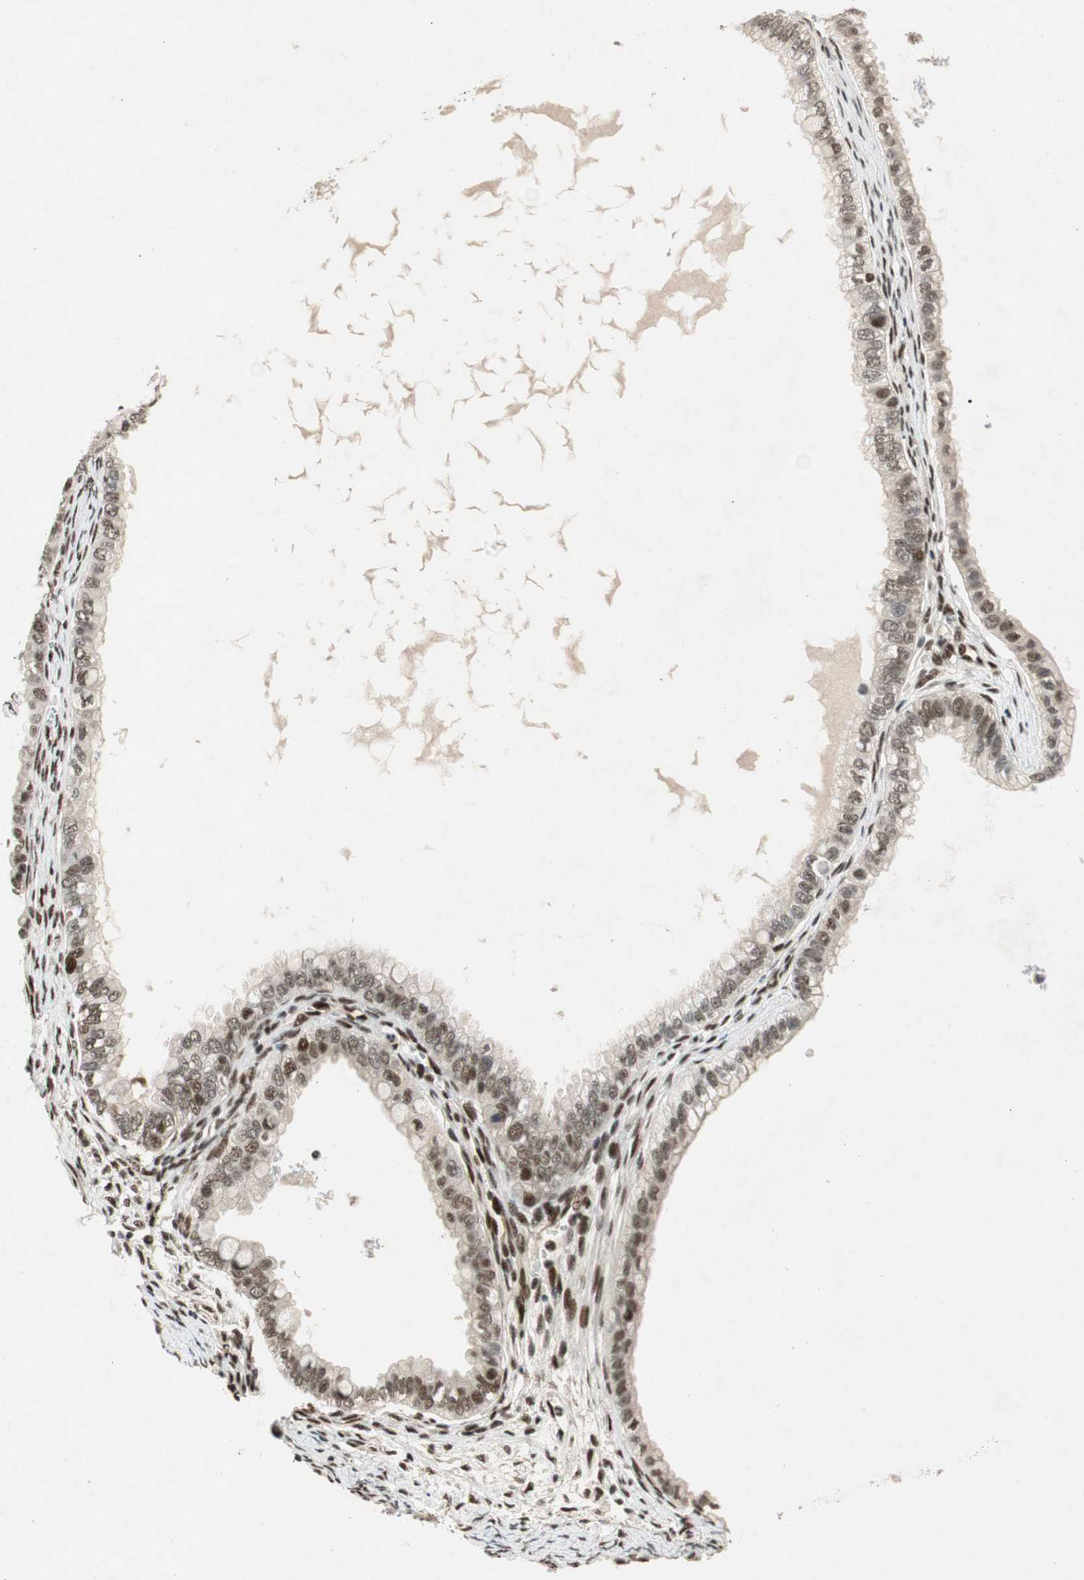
{"staining": {"intensity": "weak", "quantity": ">75%", "location": "nuclear"}, "tissue": "ovarian cancer", "cell_type": "Tumor cells", "image_type": "cancer", "snomed": [{"axis": "morphology", "description": "Cystadenocarcinoma, mucinous, NOS"}, {"axis": "topography", "description": "Ovary"}], "caption": "Immunohistochemistry (DAB (3,3'-diaminobenzidine)) staining of ovarian cancer (mucinous cystadenocarcinoma) shows weak nuclear protein expression in about >75% of tumor cells. (IHC, brightfield microscopy, high magnification).", "gene": "NCBP3", "patient": {"sex": "female", "age": 80}}